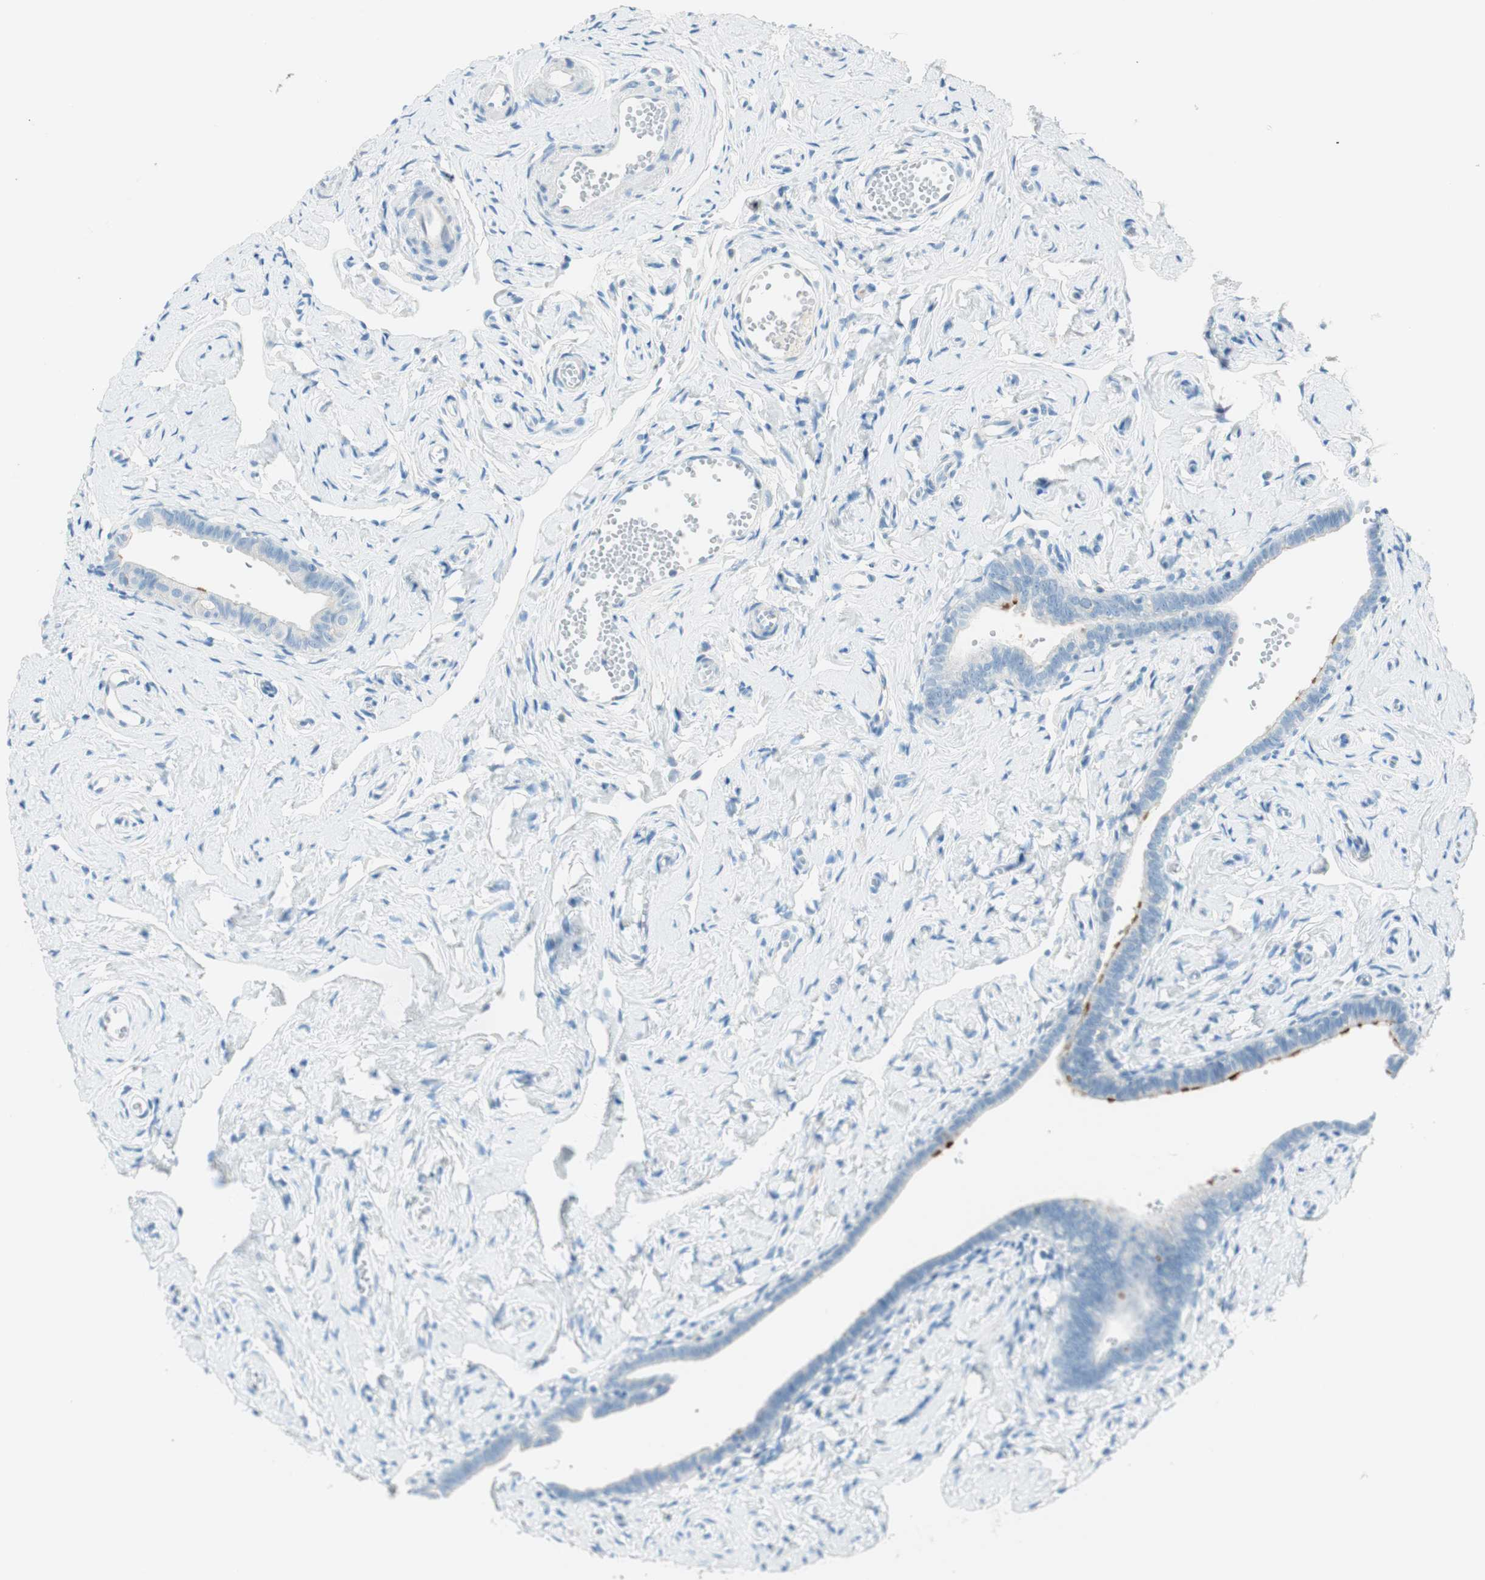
{"staining": {"intensity": "negative", "quantity": "none", "location": "none"}, "tissue": "fallopian tube", "cell_type": "Glandular cells", "image_type": "normal", "snomed": [{"axis": "morphology", "description": "Normal tissue, NOS"}, {"axis": "topography", "description": "Fallopian tube"}], "caption": "The IHC photomicrograph has no significant positivity in glandular cells of fallopian tube. (IHC, brightfield microscopy, high magnification).", "gene": "TNFRSF13C", "patient": {"sex": "female", "age": 71}}